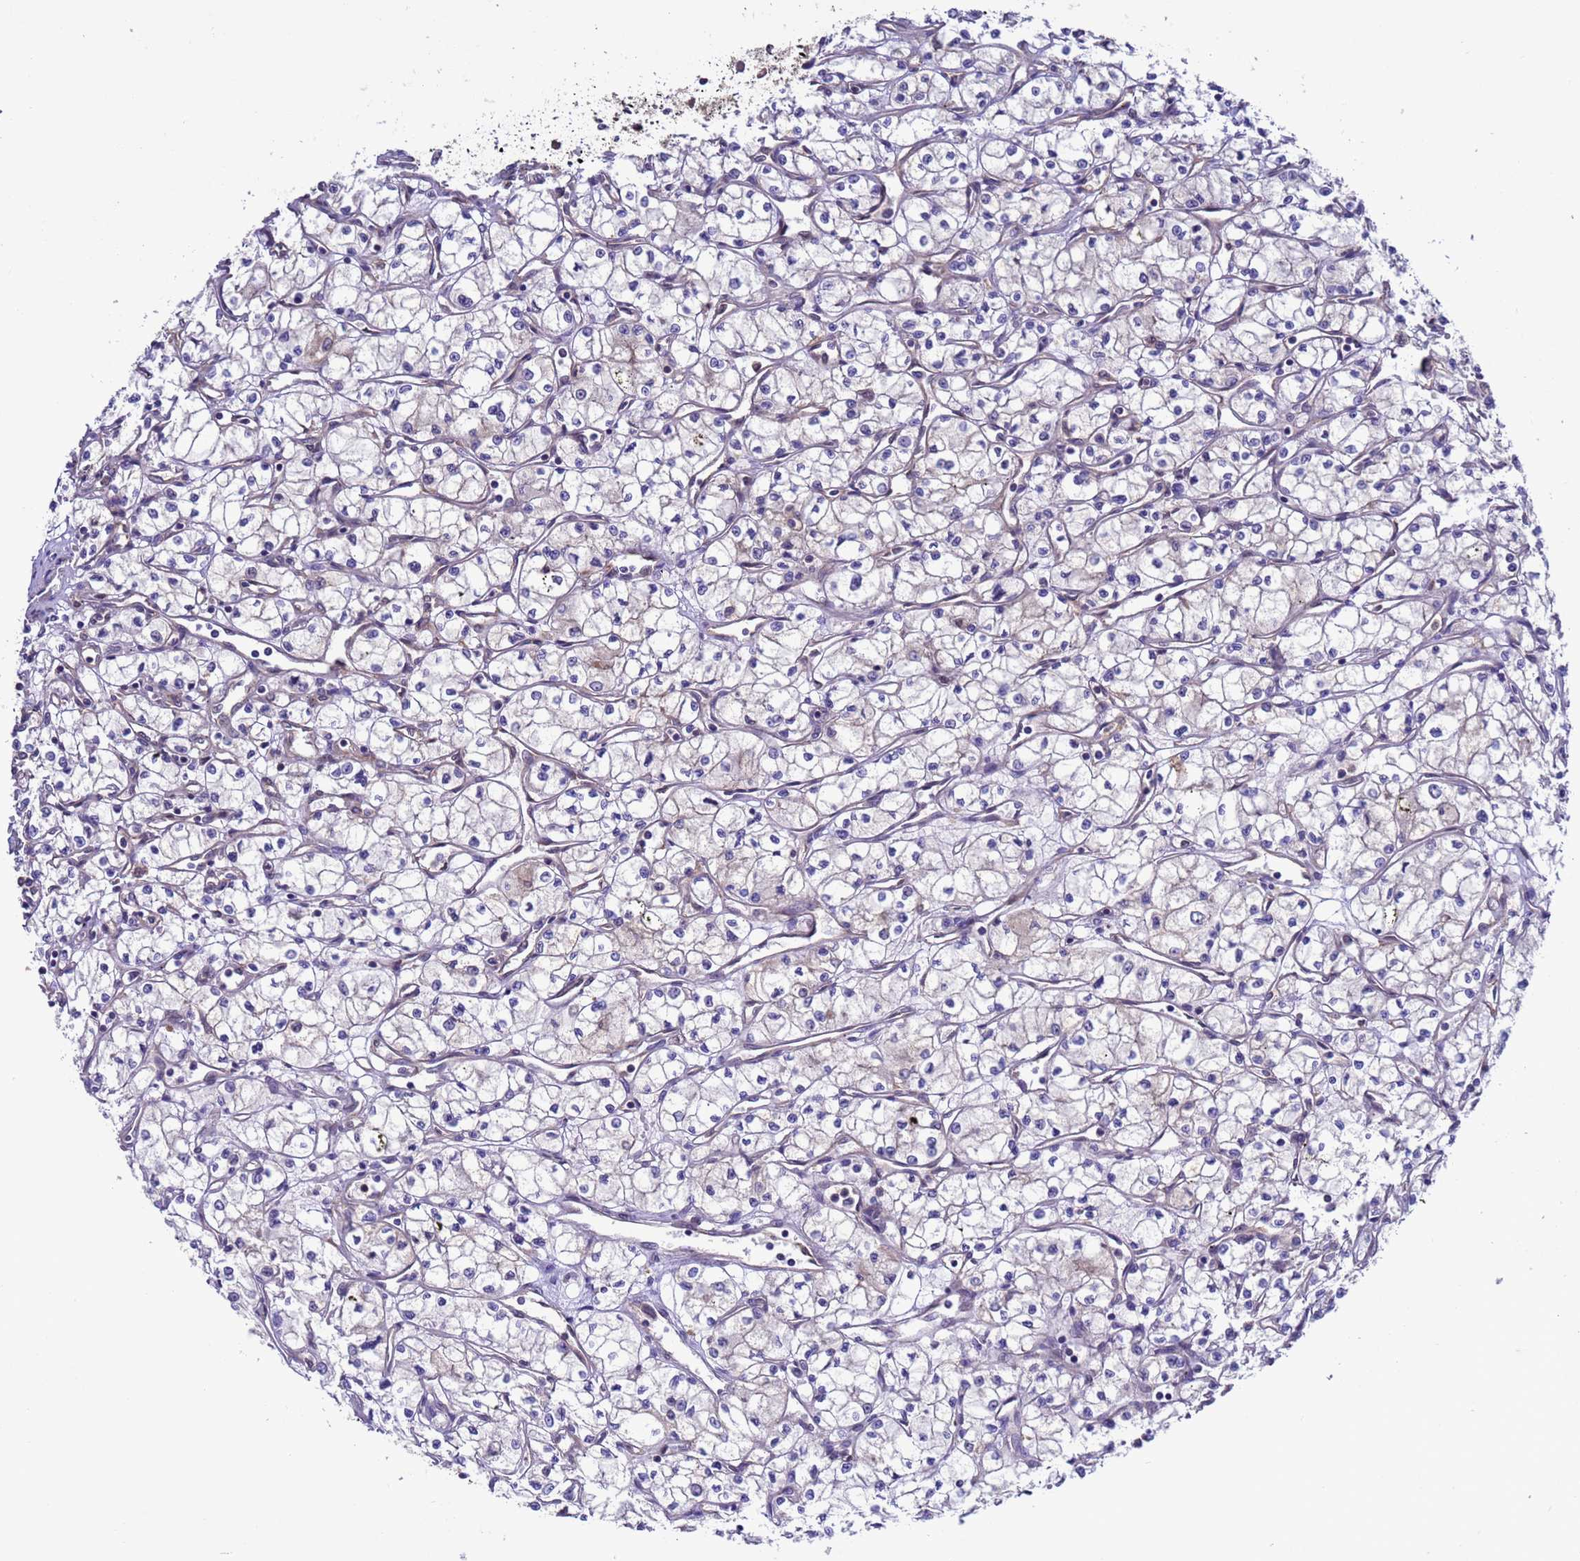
{"staining": {"intensity": "negative", "quantity": "none", "location": "none"}, "tissue": "renal cancer", "cell_type": "Tumor cells", "image_type": "cancer", "snomed": [{"axis": "morphology", "description": "Adenocarcinoma, NOS"}, {"axis": "topography", "description": "Kidney"}], "caption": "Tumor cells are negative for protein expression in human renal cancer.", "gene": "ZFP69B", "patient": {"sex": "male", "age": 59}}